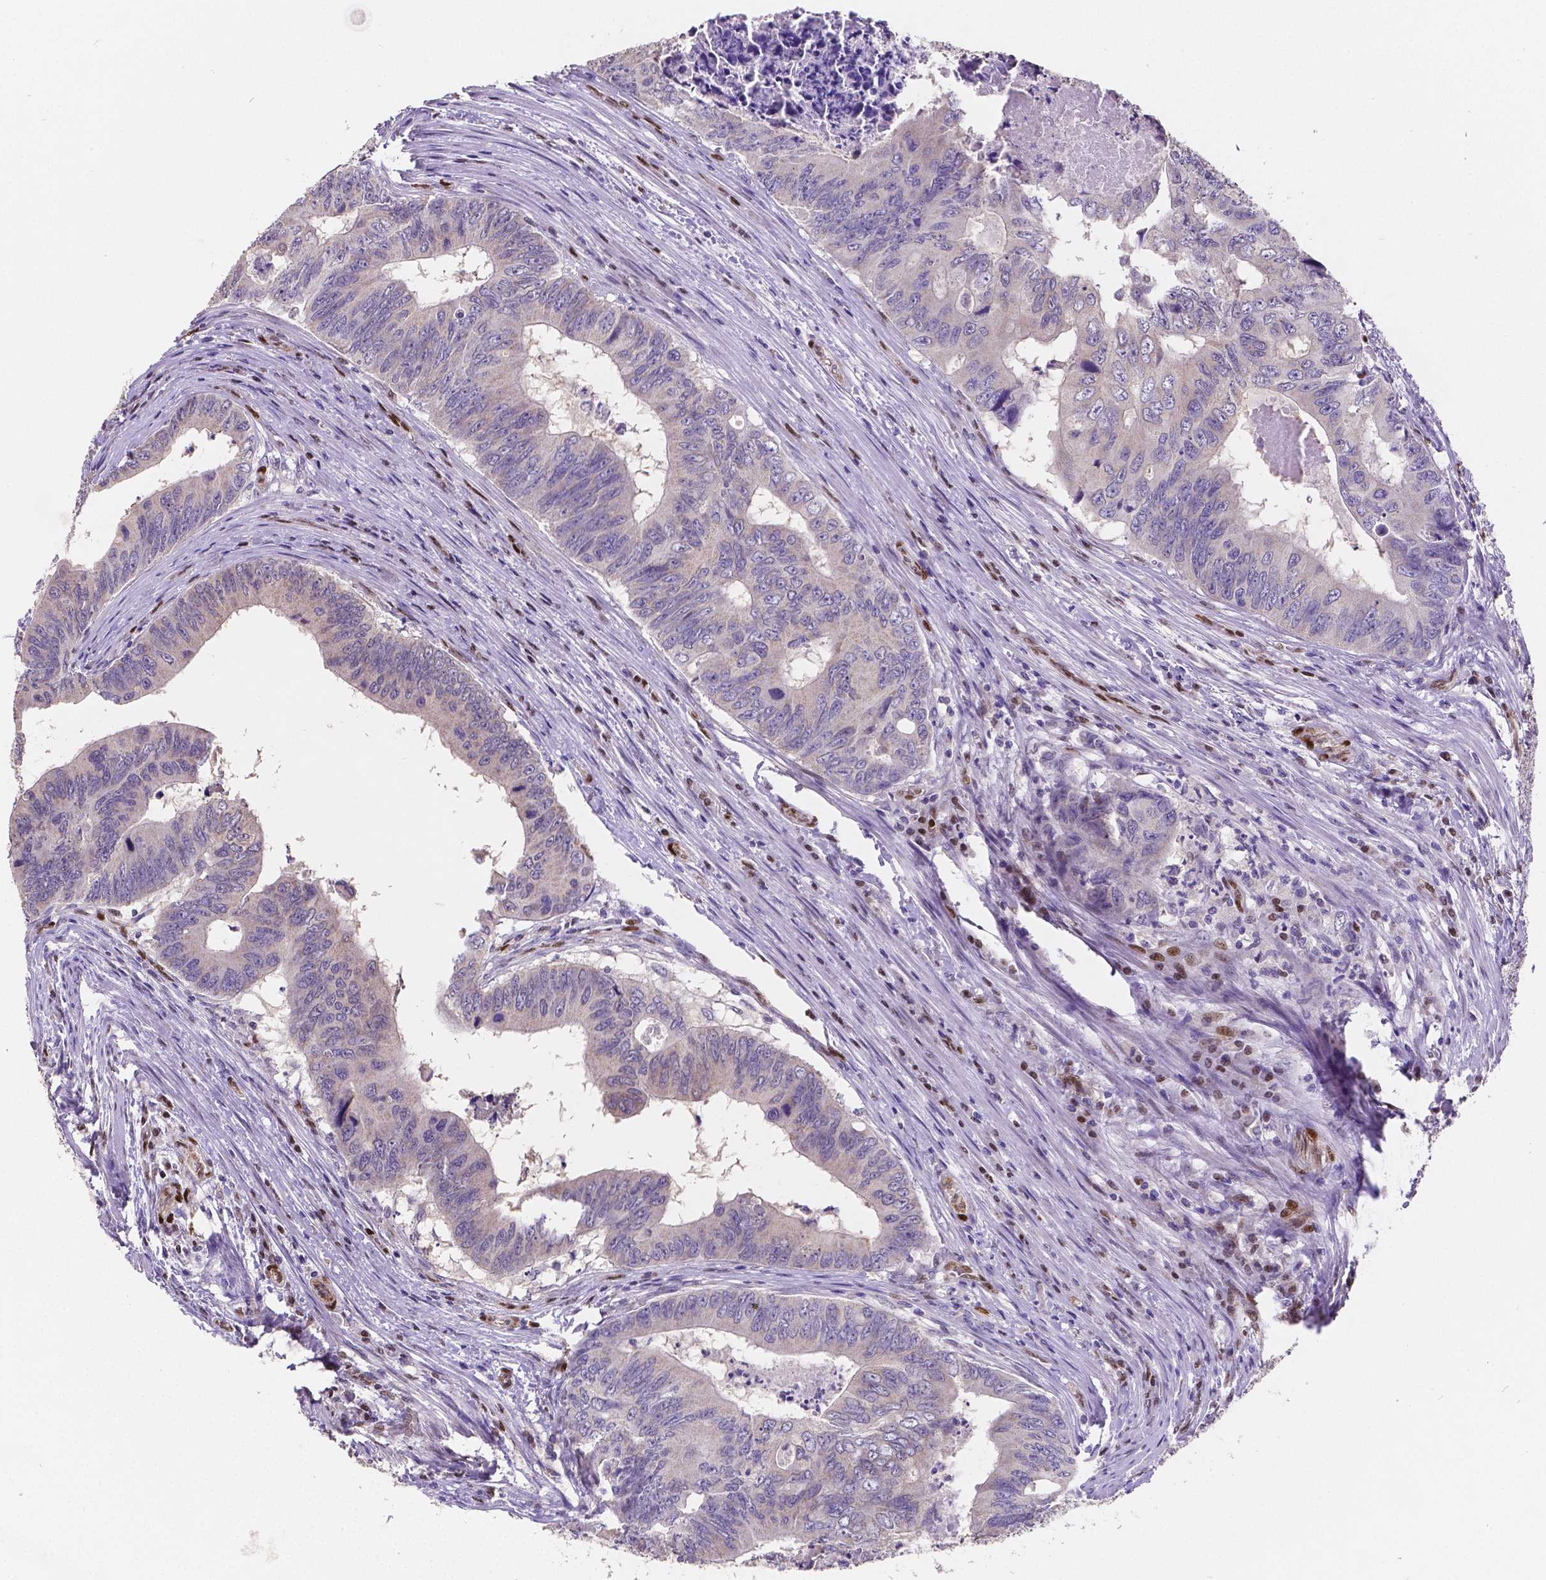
{"staining": {"intensity": "negative", "quantity": "none", "location": "none"}, "tissue": "colorectal cancer", "cell_type": "Tumor cells", "image_type": "cancer", "snomed": [{"axis": "morphology", "description": "Adenocarcinoma, NOS"}, {"axis": "topography", "description": "Colon"}], "caption": "High magnification brightfield microscopy of adenocarcinoma (colorectal) stained with DAB (3,3'-diaminobenzidine) (brown) and counterstained with hematoxylin (blue): tumor cells show no significant expression.", "gene": "MEF2C", "patient": {"sex": "male", "age": 53}}